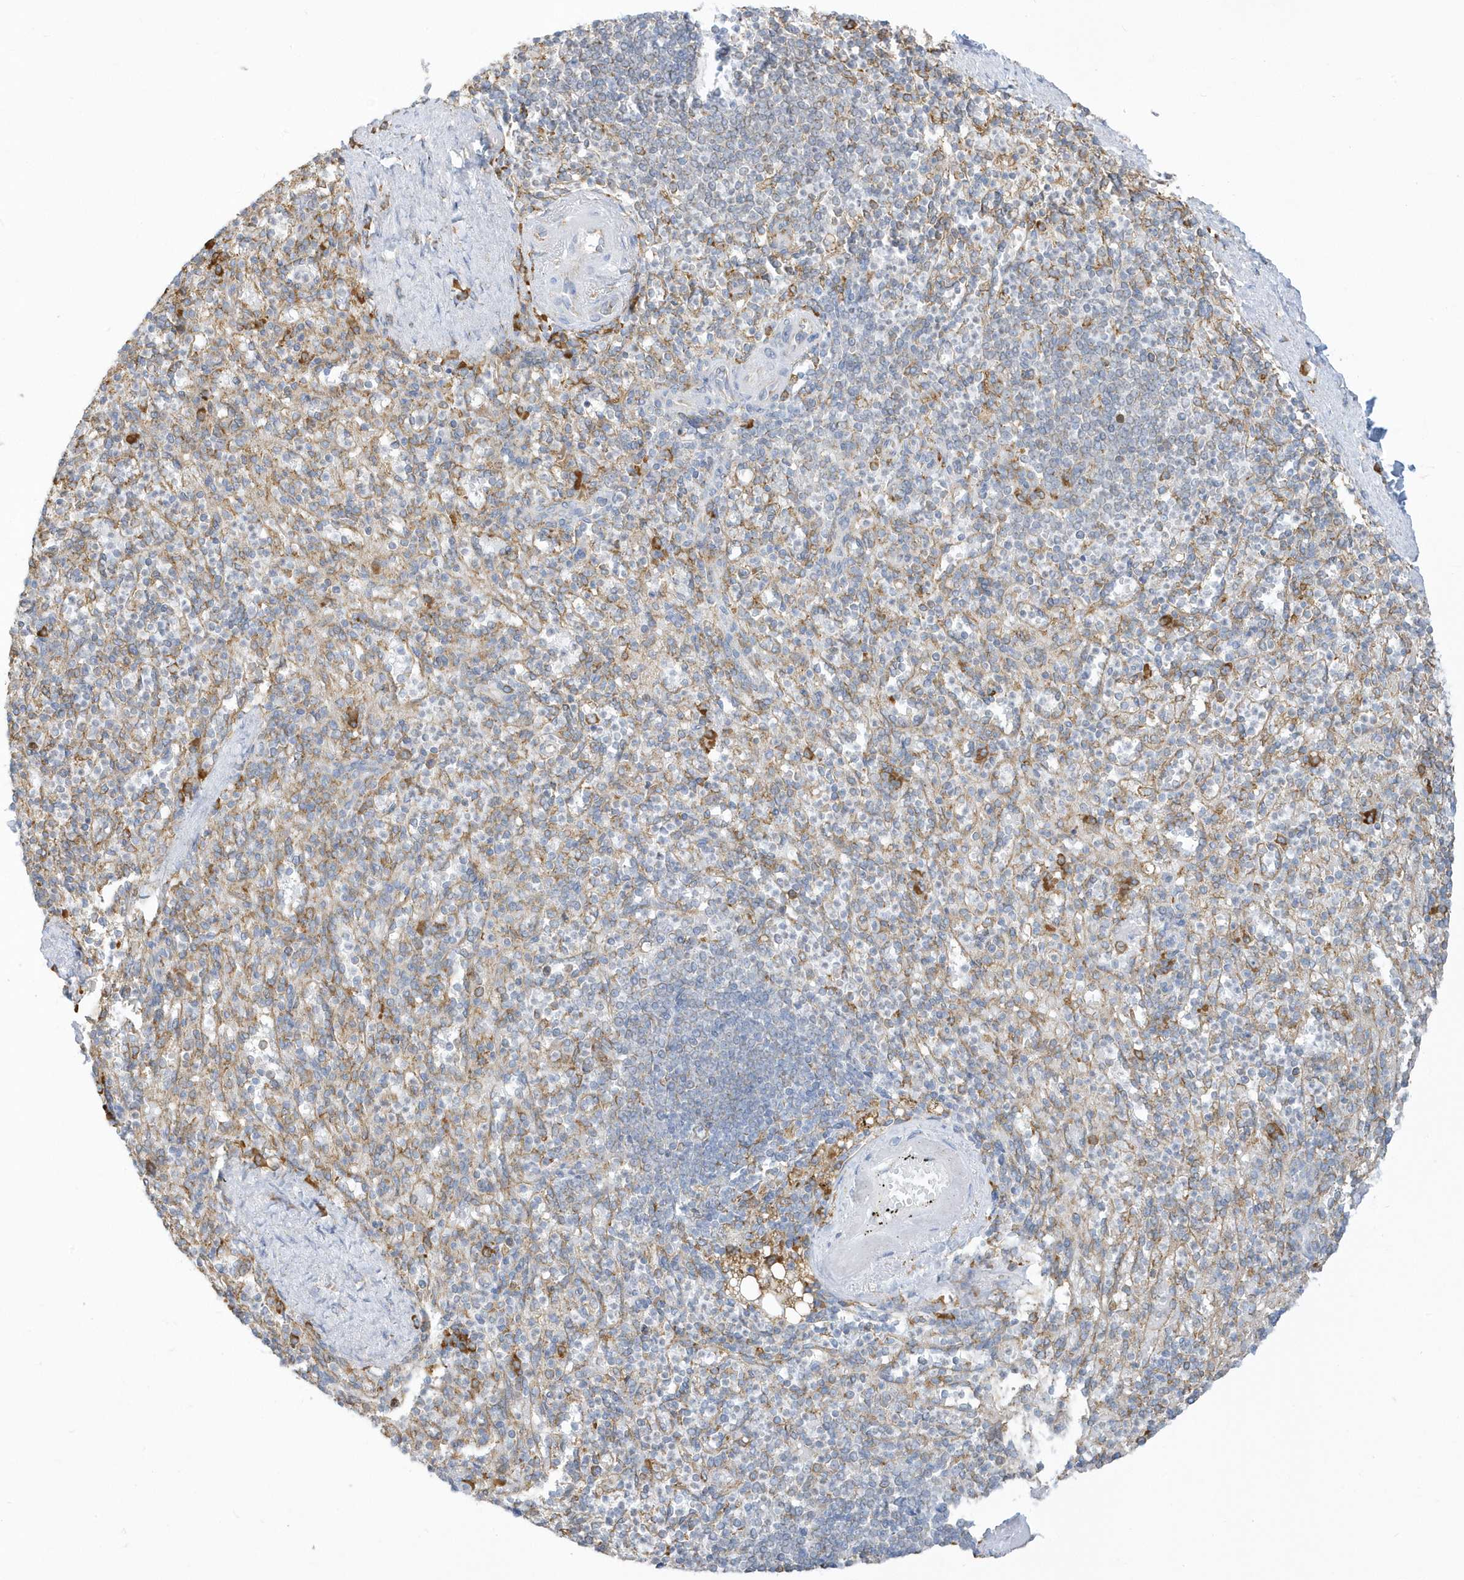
{"staining": {"intensity": "moderate", "quantity": "<25%", "location": "cytoplasmic/membranous"}, "tissue": "spleen", "cell_type": "Cells in red pulp", "image_type": "normal", "snomed": [{"axis": "morphology", "description": "Normal tissue, NOS"}, {"axis": "topography", "description": "Spleen"}], "caption": "Spleen stained with a brown dye shows moderate cytoplasmic/membranous positive staining in approximately <25% of cells in red pulp.", "gene": "PDIA6", "patient": {"sex": "female", "age": 74}}